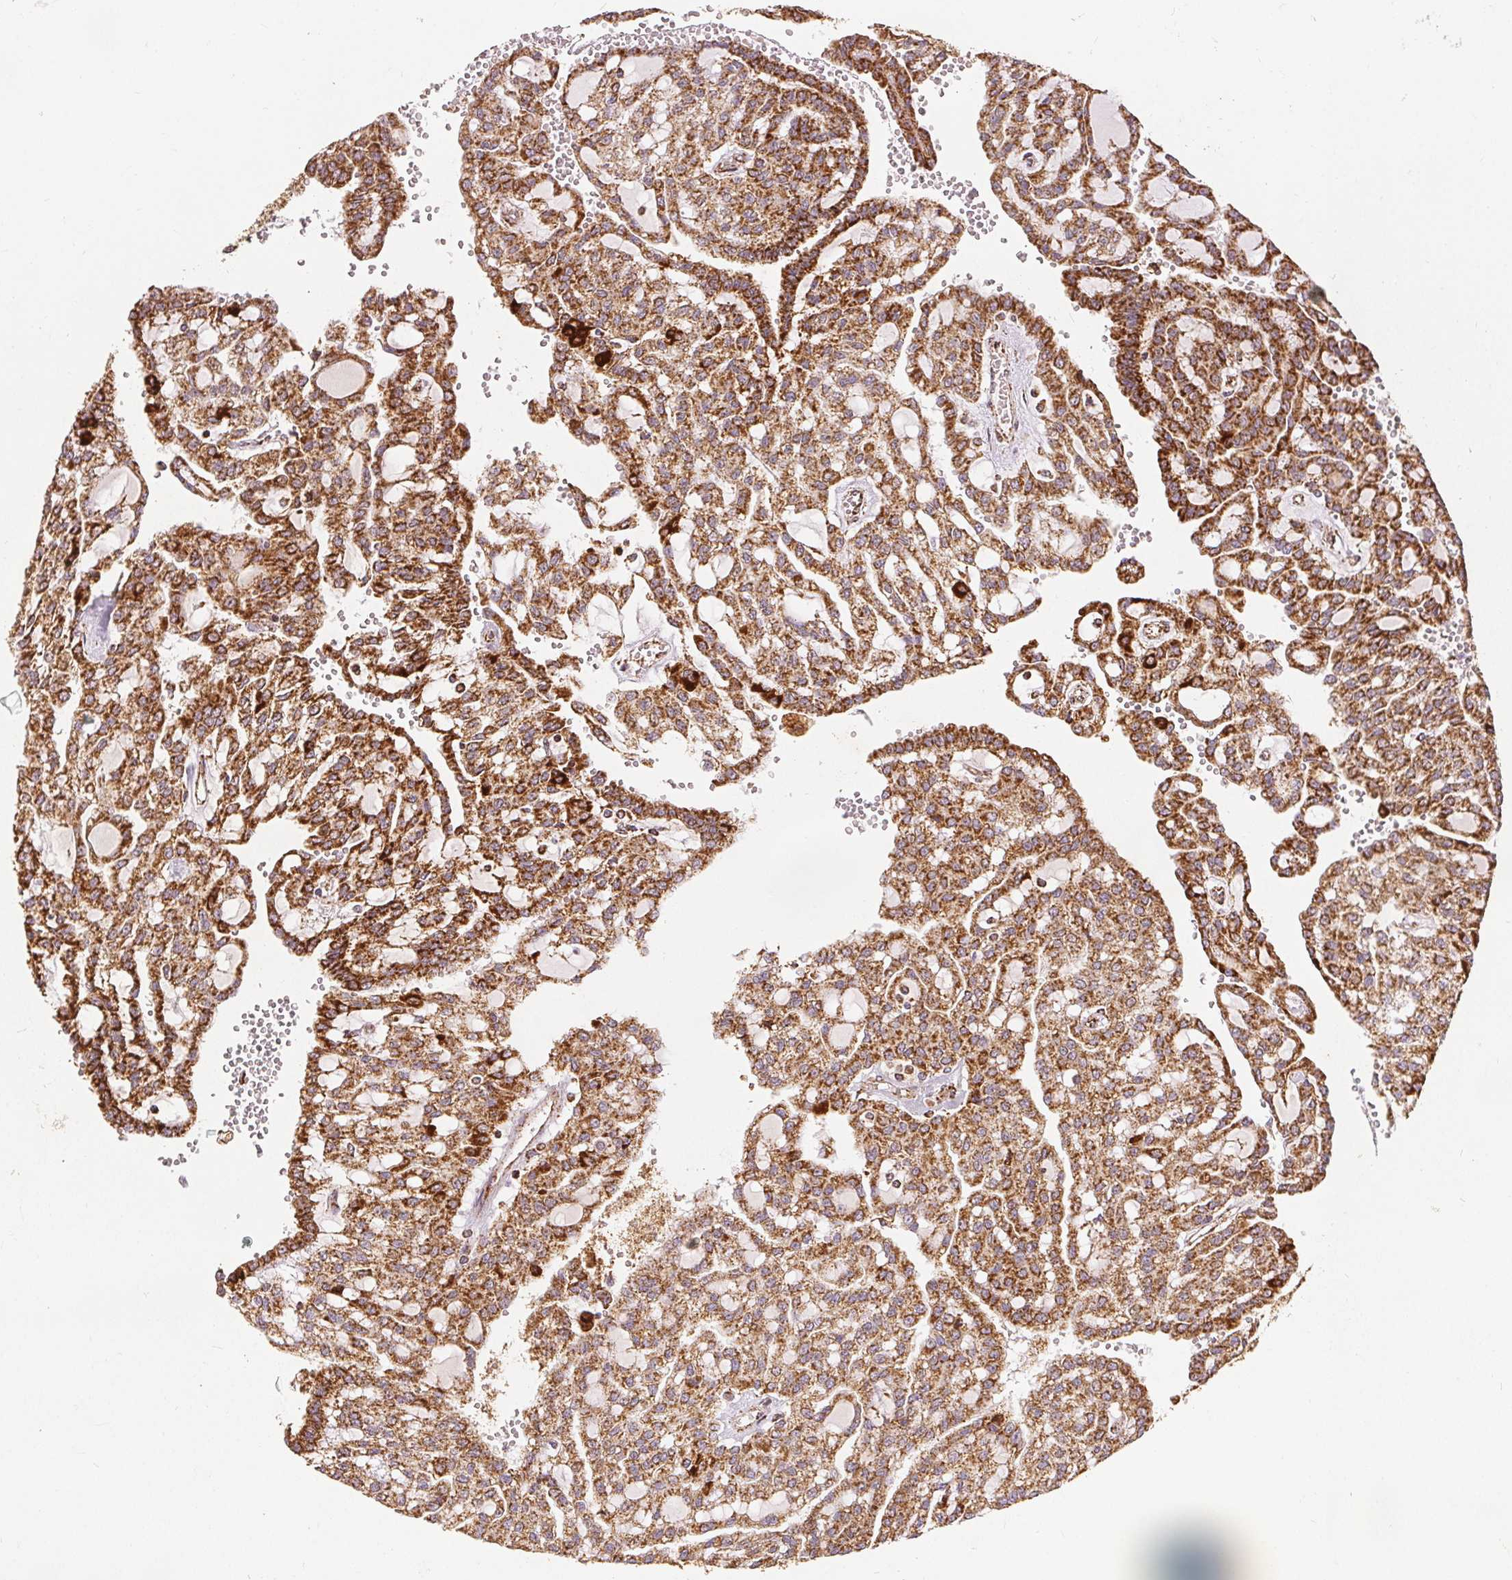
{"staining": {"intensity": "moderate", "quantity": ">75%", "location": "cytoplasmic/membranous"}, "tissue": "renal cancer", "cell_type": "Tumor cells", "image_type": "cancer", "snomed": [{"axis": "morphology", "description": "Adenocarcinoma, NOS"}, {"axis": "topography", "description": "Kidney"}], "caption": "Immunohistochemistry (IHC) photomicrograph of neoplastic tissue: renal cancer stained using IHC exhibits medium levels of moderate protein expression localized specifically in the cytoplasmic/membranous of tumor cells, appearing as a cytoplasmic/membranous brown color.", "gene": "SDHB", "patient": {"sex": "male", "age": 63}}